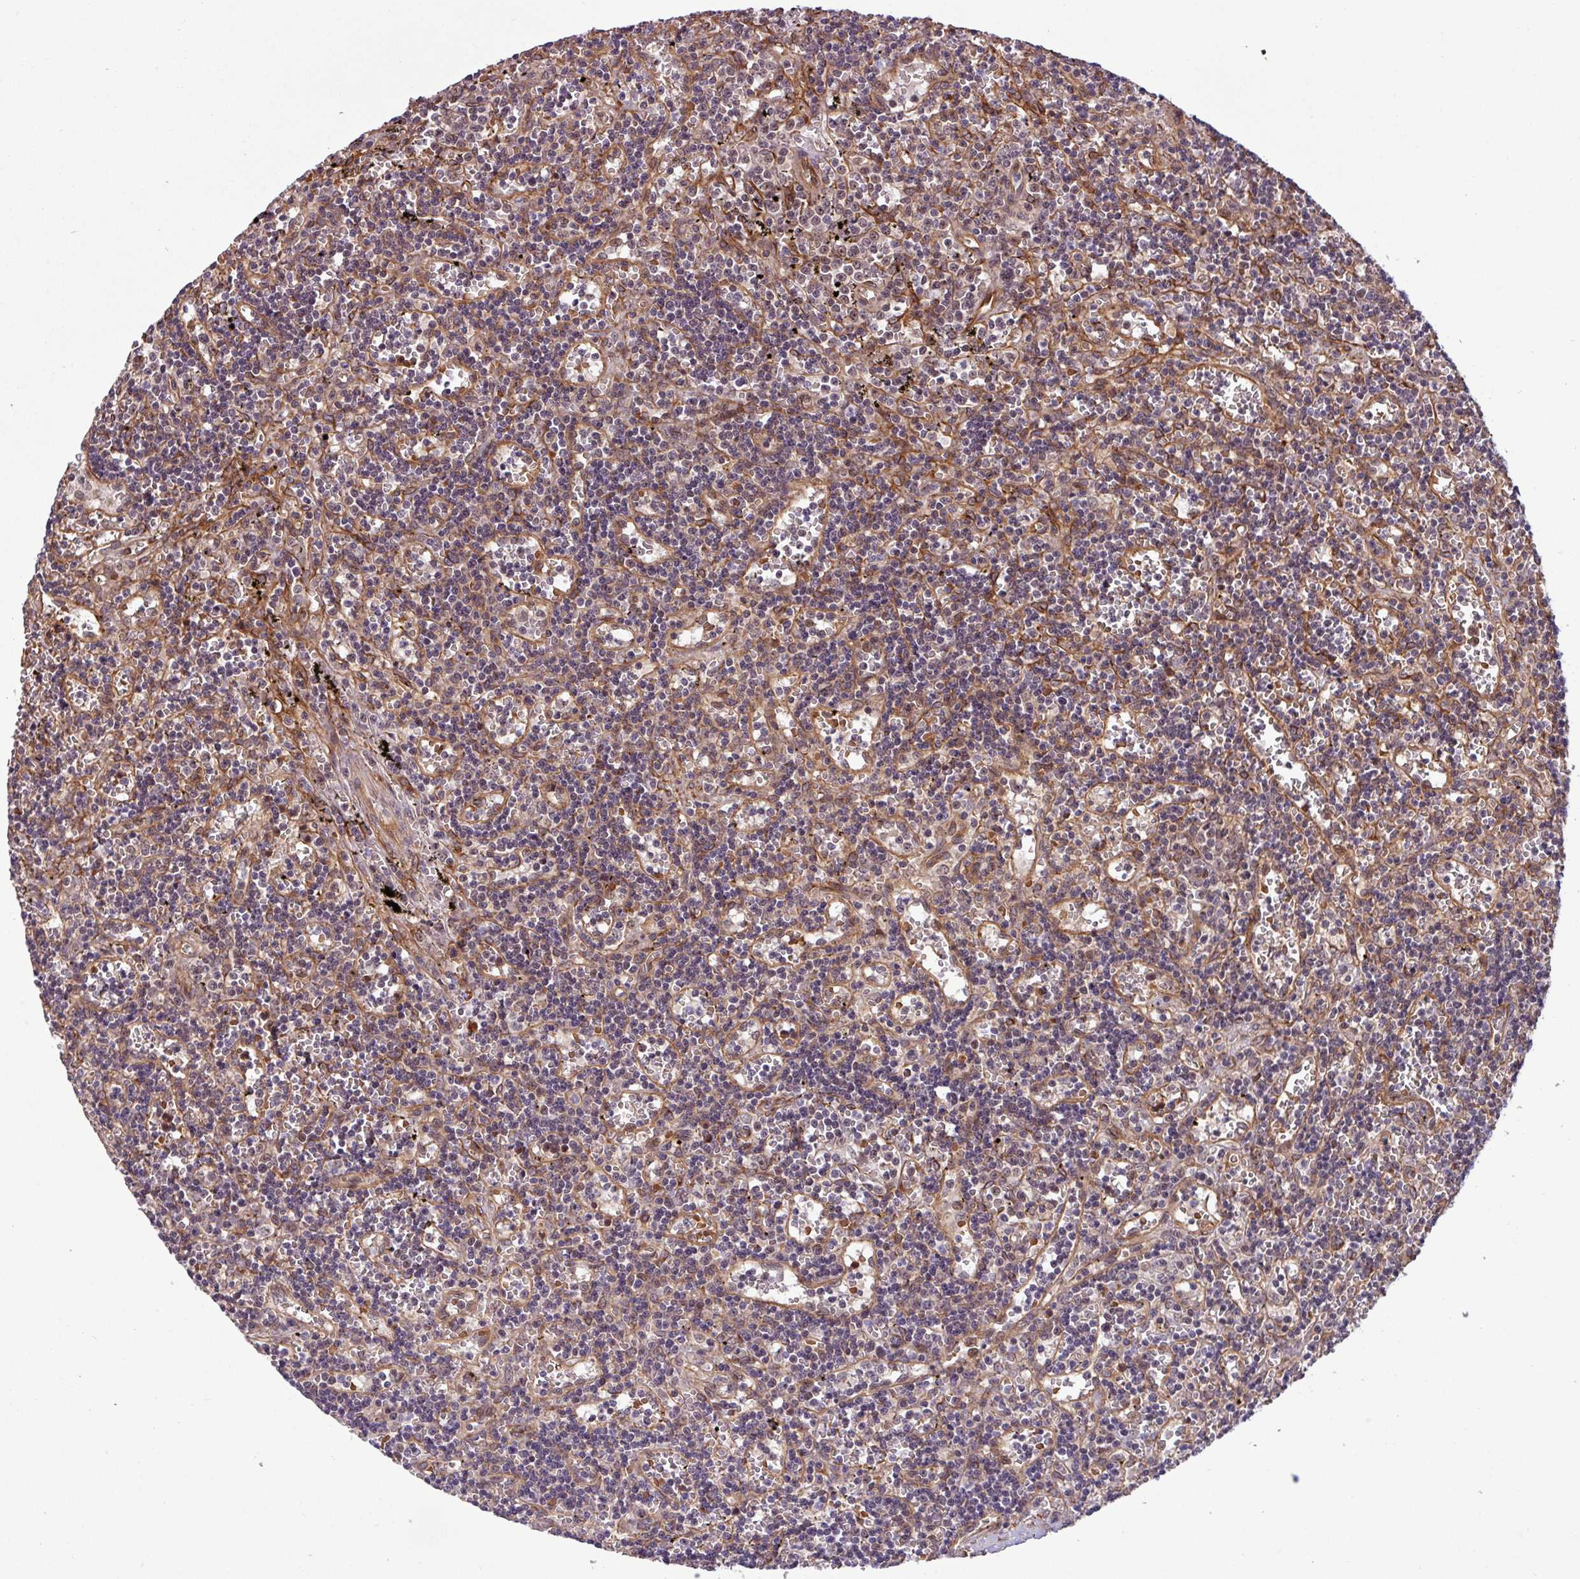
{"staining": {"intensity": "negative", "quantity": "none", "location": "none"}, "tissue": "lymphoma", "cell_type": "Tumor cells", "image_type": "cancer", "snomed": [{"axis": "morphology", "description": "Malignant lymphoma, non-Hodgkin's type, Low grade"}, {"axis": "topography", "description": "Spleen"}], "caption": "Low-grade malignant lymphoma, non-Hodgkin's type stained for a protein using immunohistochemistry (IHC) demonstrates no expression tumor cells.", "gene": "C7orf50", "patient": {"sex": "male", "age": 60}}